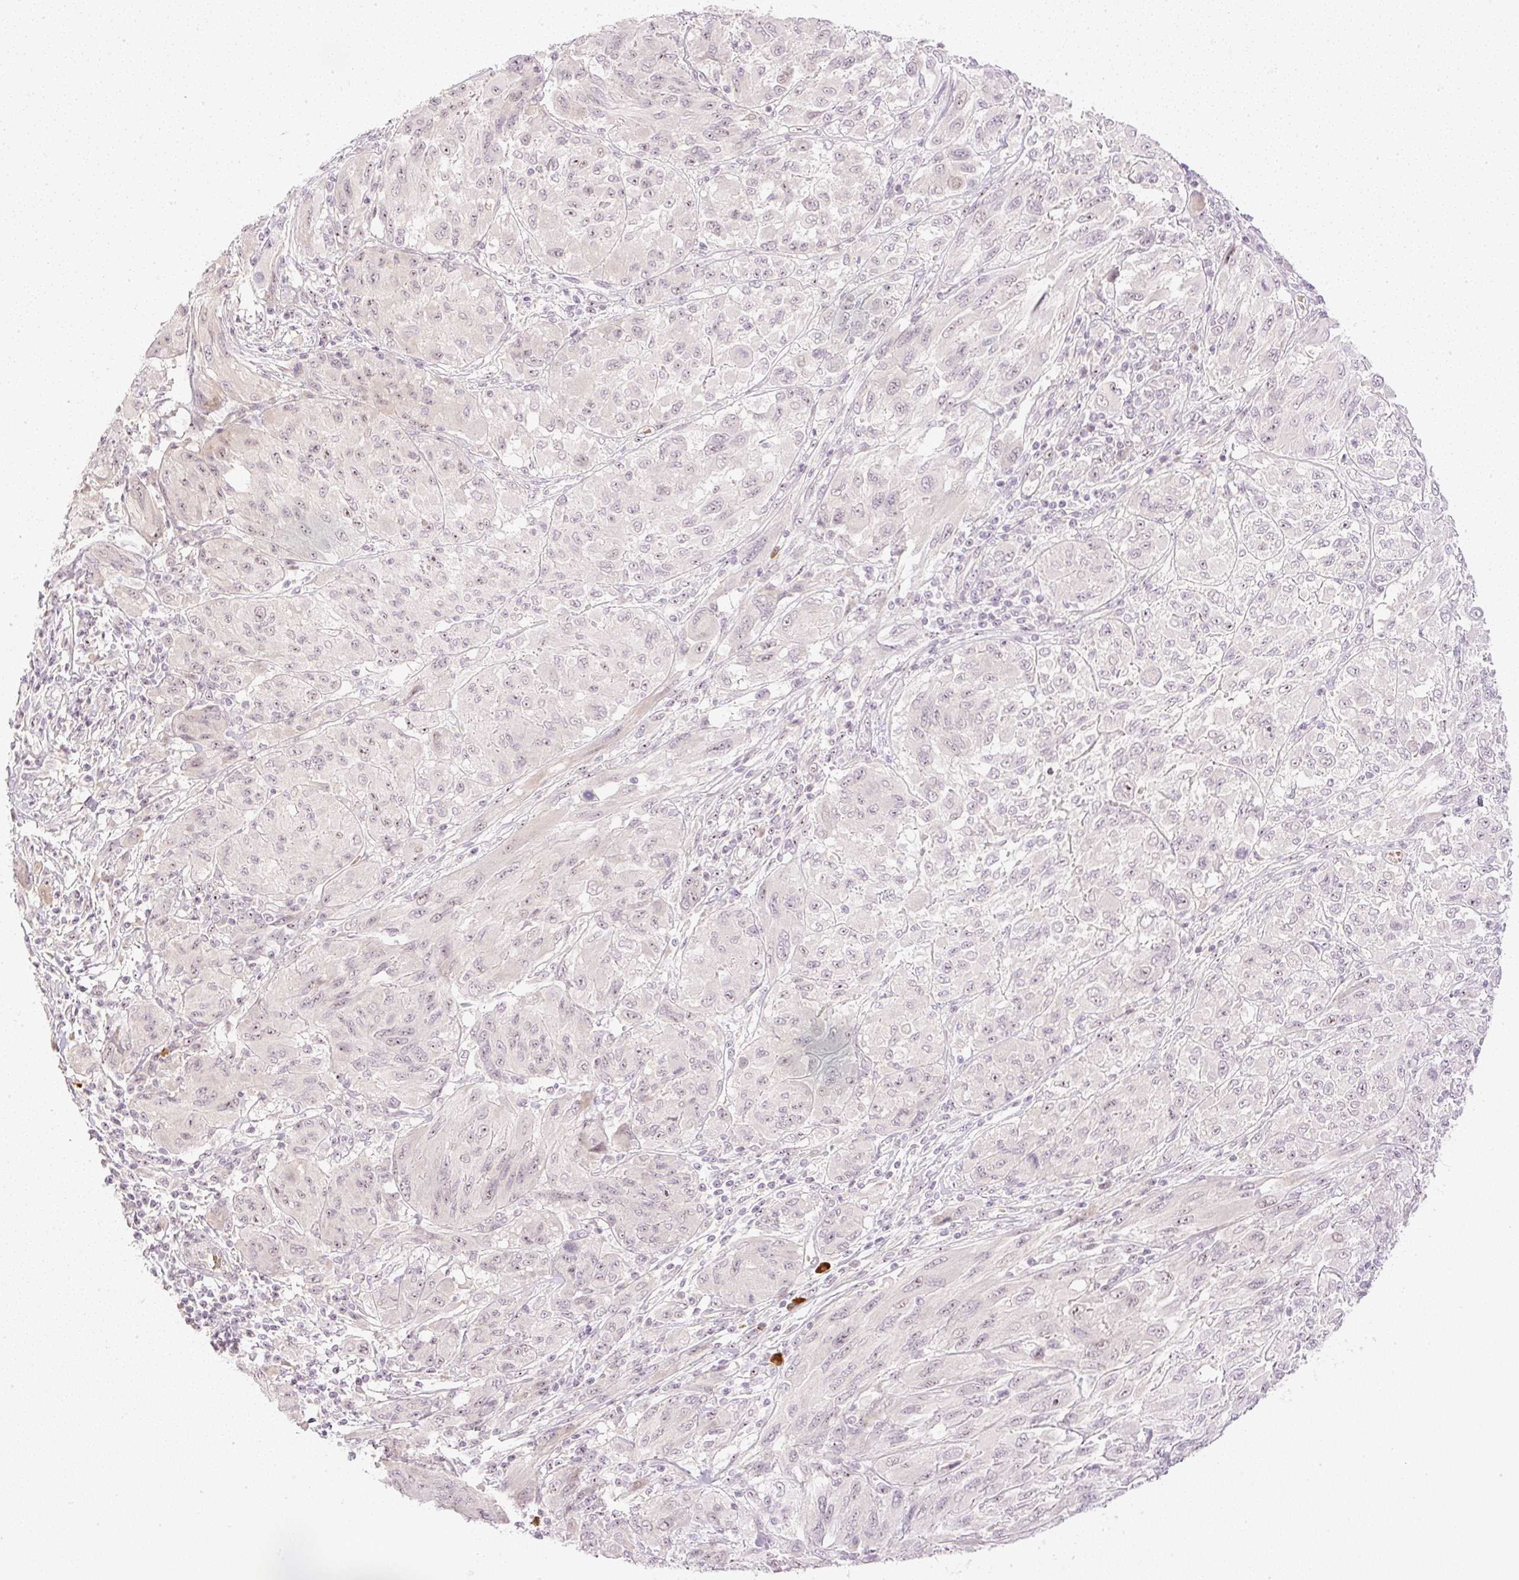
{"staining": {"intensity": "weak", "quantity": "<25%", "location": "nuclear"}, "tissue": "melanoma", "cell_type": "Tumor cells", "image_type": "cancer", "snomed": [{"axis": "morphology", "description": "Malignant melanoma, NOS"}, {"axis": "topography", "description": "Skin"}], "caption": "Immunohistochemistry image of human melanoma stained for a protein (brown), which exhibits no positivity in tumor cells.", "gene": "AAR2", "patient": {"sex": "female", "age": 91}}